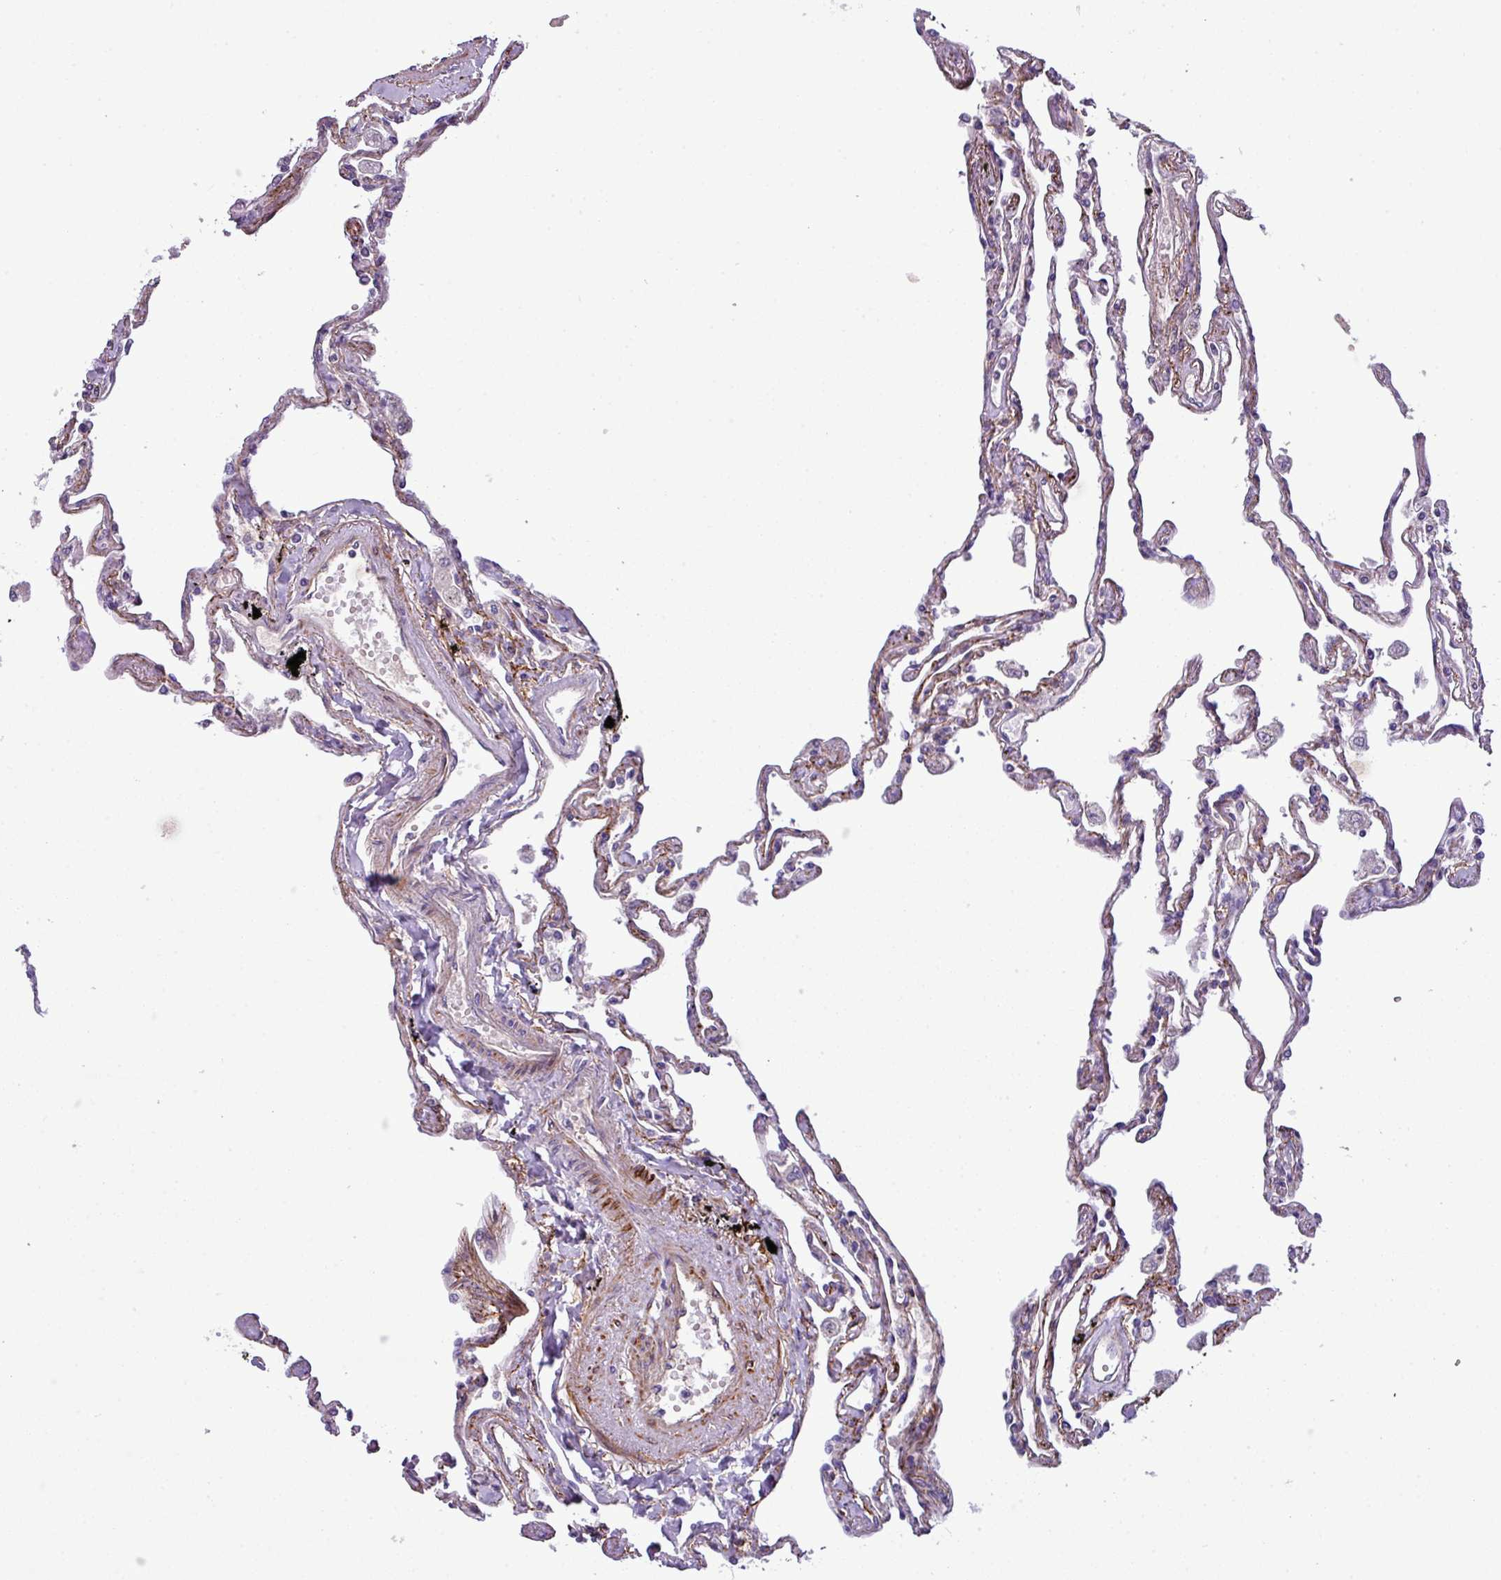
{"staining": {"intensity": "strong", "quantity": "25%-75%", "location": "cytoplasmic/membranous"}, "tissue": "lung", "cell_type": "Alveolar cells", "image_type": "normal", "snomed": [{"axis": "morphology", "description": "Normal tissue, NOS"}, {"axis": "topography", "description": "Lung"}], "caption": "Strong cytoplasmic/membranous staining for a protein is identified in approximately 25%-75% of alveolar cells of unremarkable lung using IHC.", "gene": "PARD6A", "patient": {"sex": "female", "age": 67}}